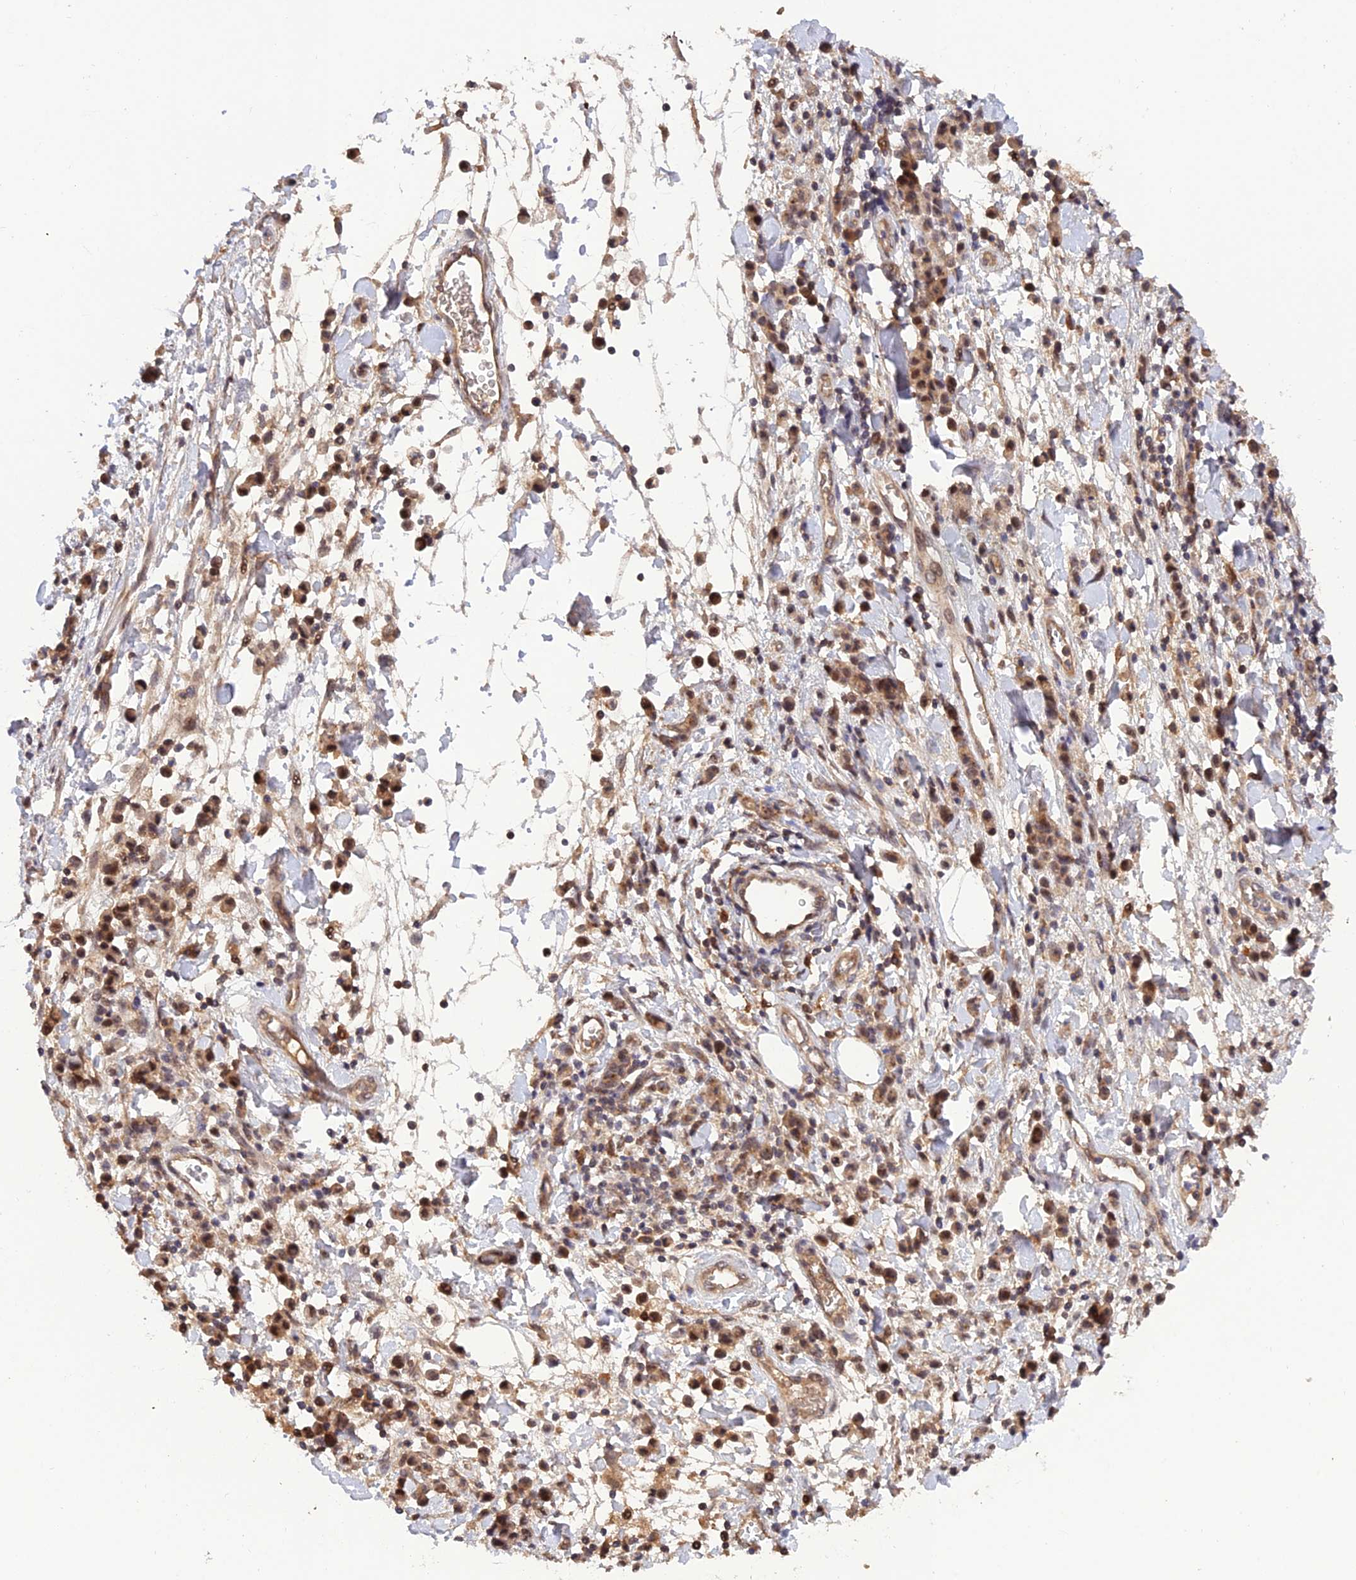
{"staining": {"intensity": "moderate", "quantity": ">75%", "location": "cytoplasmic/membranous,nuclear"}, "tissue": "stomach cancer", "cell_type": "Tumor cells", "image_type": "cancer", "snomed": [{"axis": "morphology", "description": "Adenocarcinoma, NOS"}, {"axis": "topography", "description": "Stomach"}], "caption": "DAB immunohistochemical staining of human stomach adenocarcinoma shows moderate cytoplasmic/membranous and nuclear protein expression in about >75% of tumor cells. Using DAB (brown) and hematoxylin (blue) stains, captured at high magnification using brightfield microscopy.", "gene": "REV1", "patient": {"sex": "male", "age": 77}}